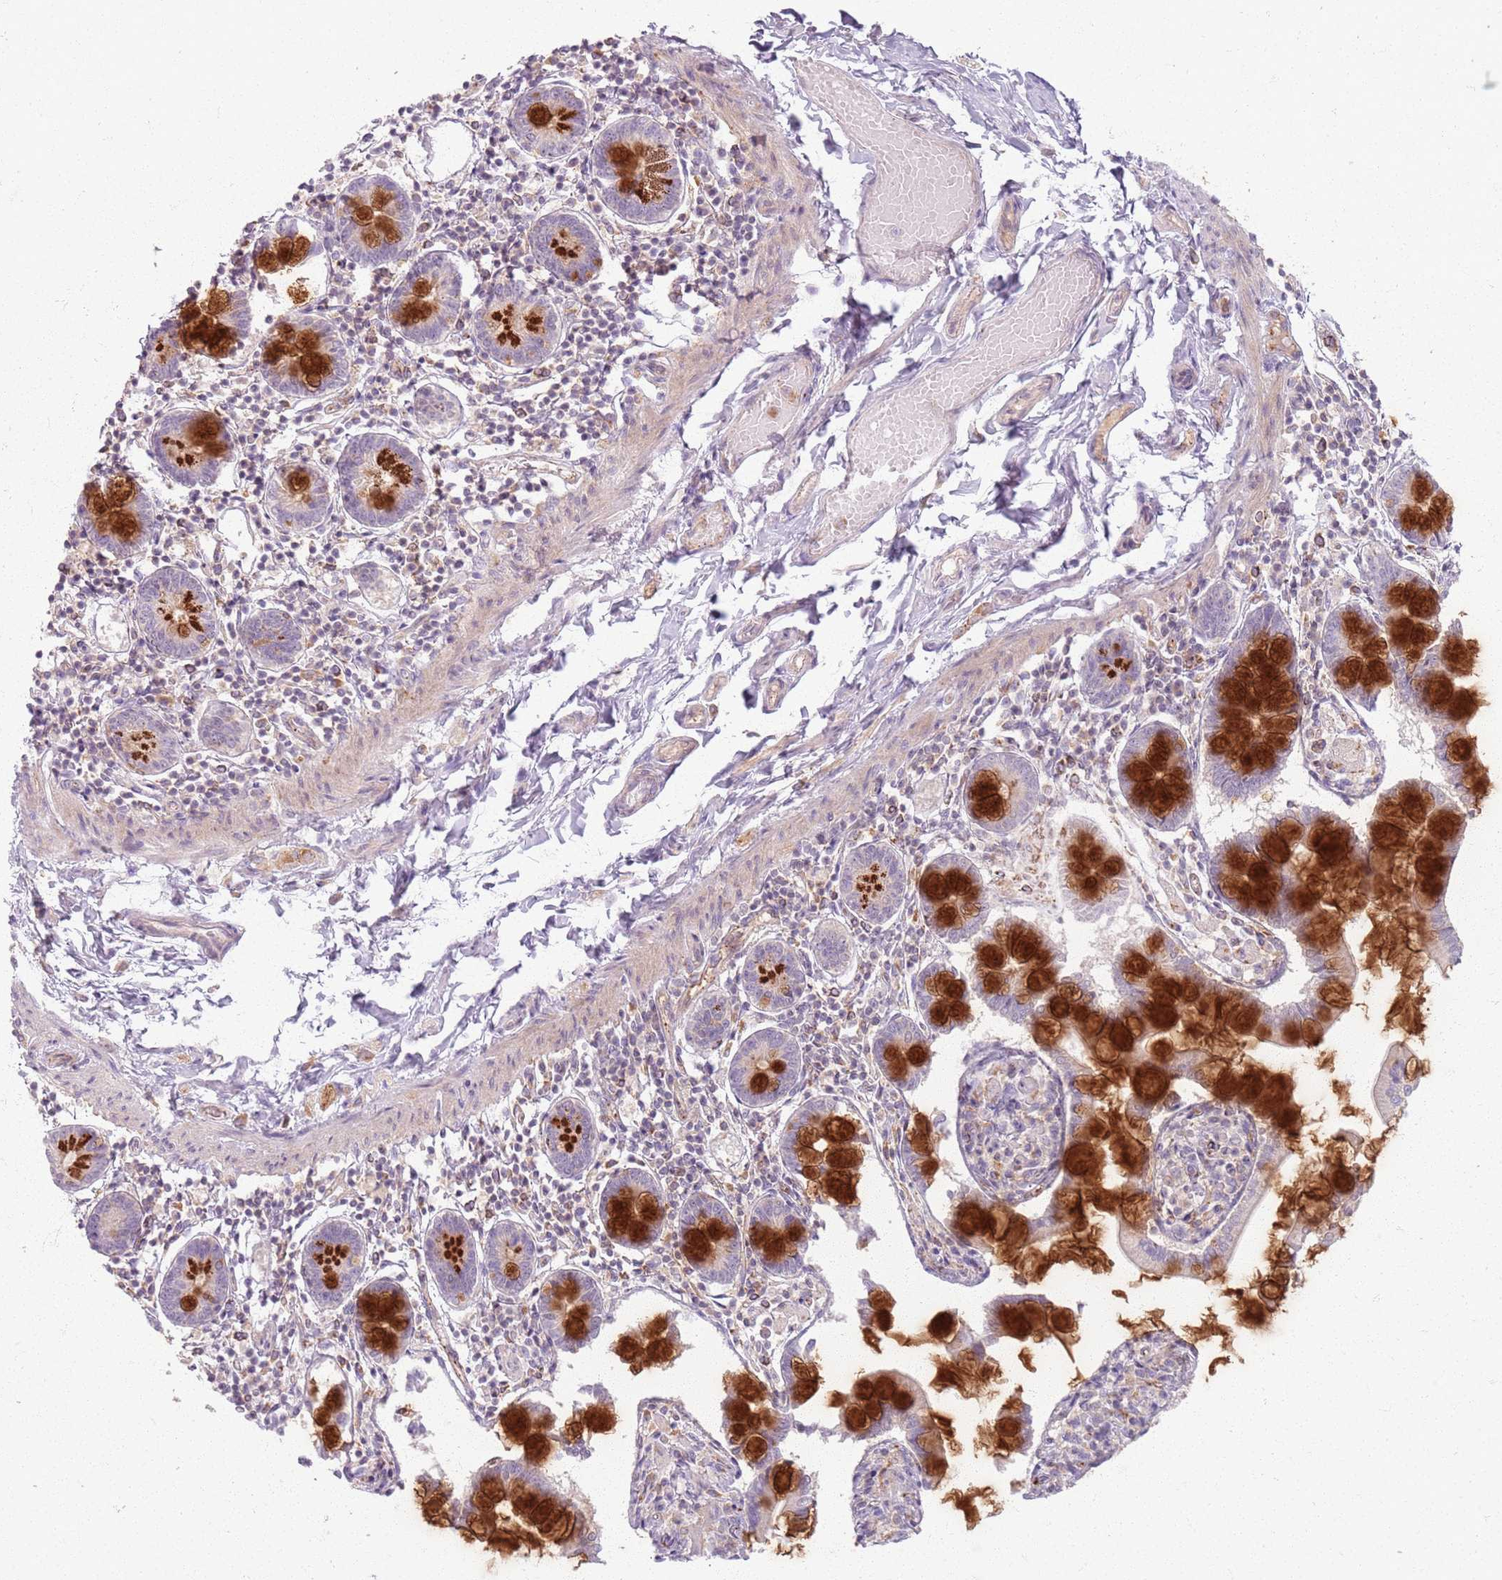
{"staining": {"intensity": "strong", "quantity": "25%-75%", "location": "cytoplasmic/membranous"}, "tissue": "small intestine", "cell_type": "Glandular cells", "image_type": "normal", "snomed": [{"axis": "morphology", "description": "Normal tissue, NOS"}, {"axis": "topography", "description": "Small intestine"}], "caption": "Protein positivity by immunohistochemistry shows strong cytoplasmic/membranous staining in about 25%-75% of glandular cells in unremarkable small intestine.", "gene": "ZDHHC2", "patient": {"sex": "male", "age": 41}}